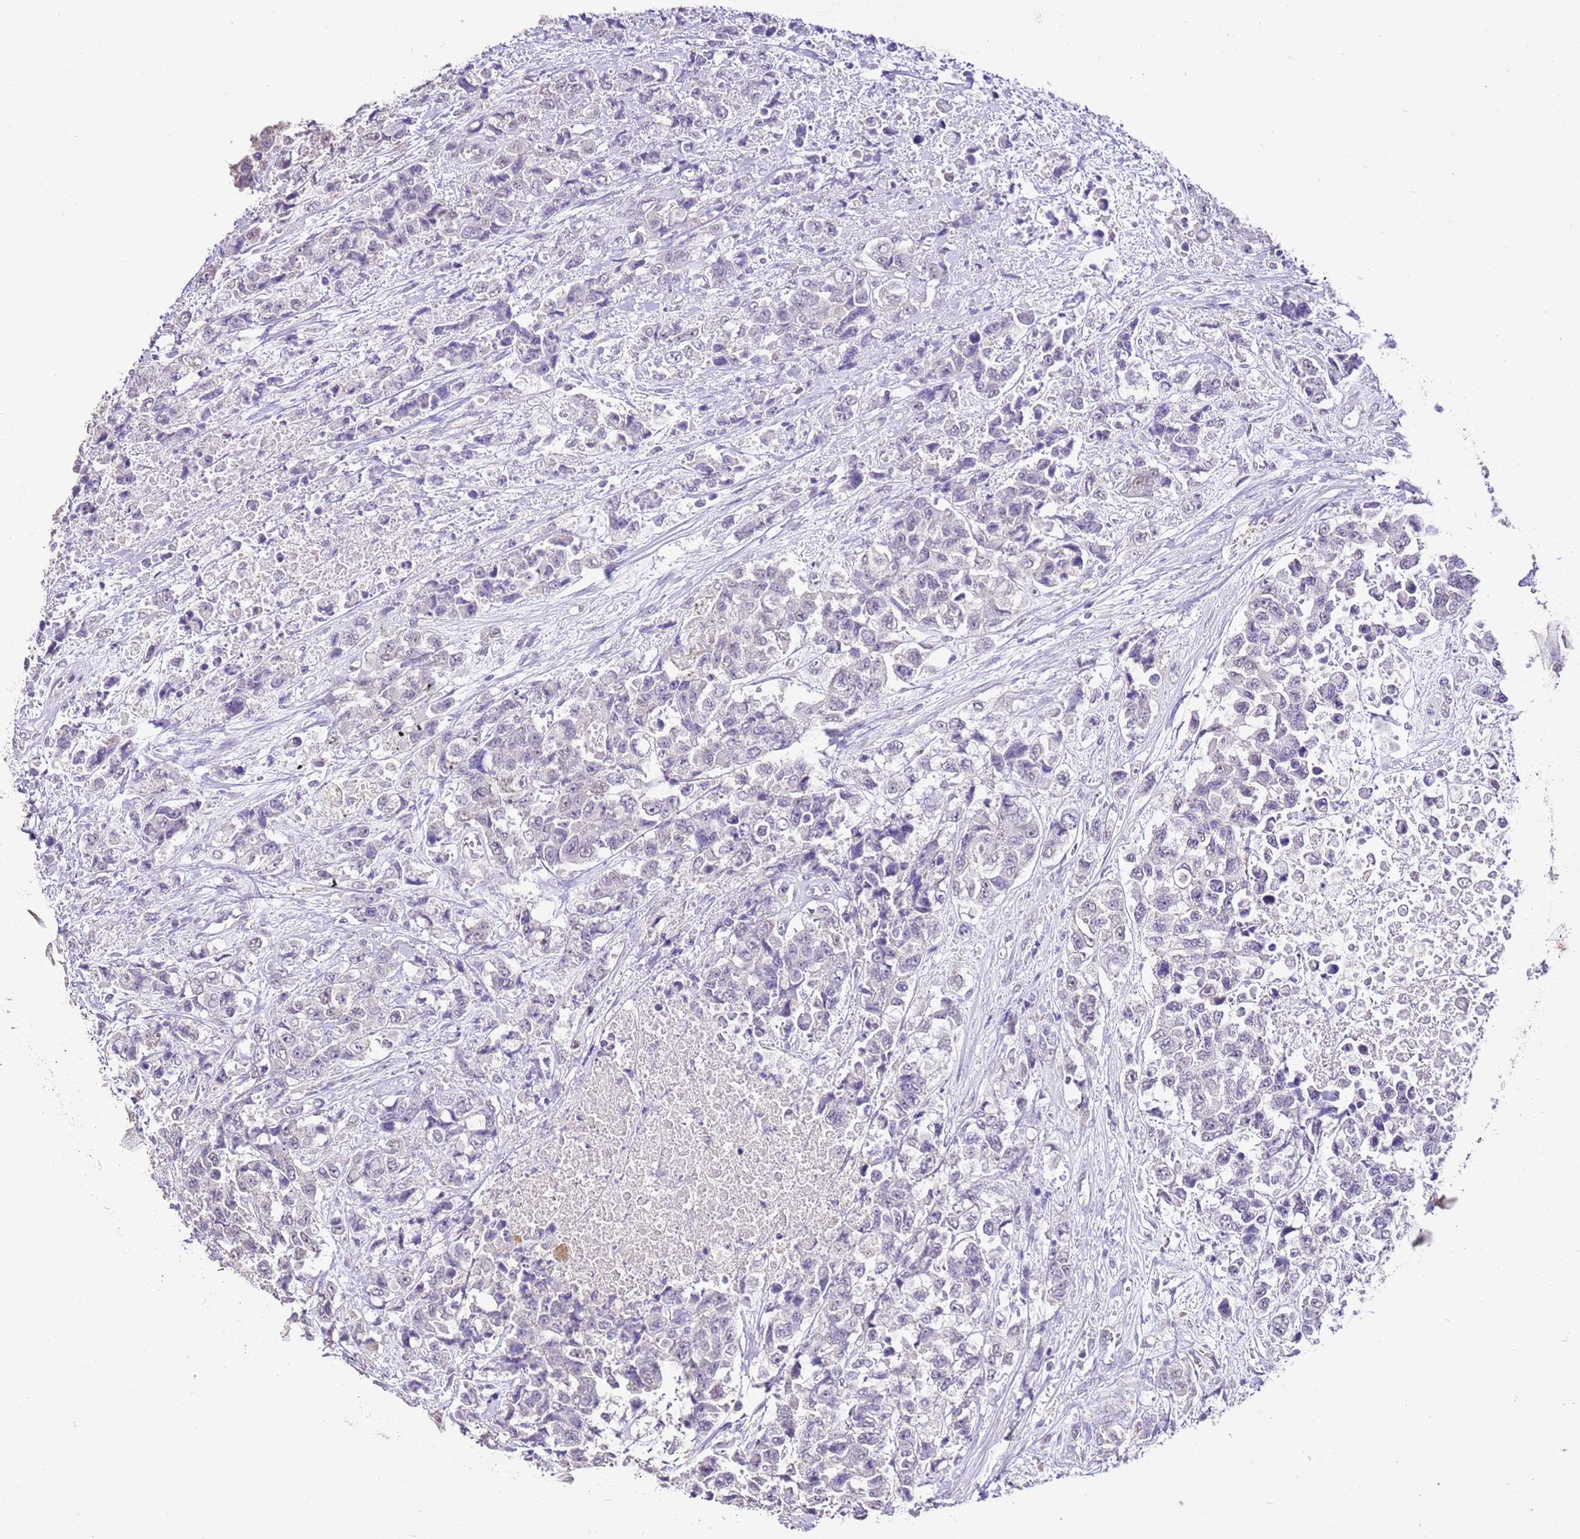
{"staining": {"intensity": "weak", "quantity": "25%-75%", "location": "nuclear"}, "tissue": "urothelial cancer", "cell_type": "Tumor cells", "image_type": "cancer", "snomed": [{"axis": "morphology", "description": "Urothelial carcinoma, High grade"}, {"axis": "topography", "description": "Urinary bladder"}], "caption": "Urothelial carcinoma (high-grade) tissue reveals weak nuclear expression in about 25%-75% of tumor cells (Brightfield microscopy of DAB IHC at high magnification).", "gene": "IZUMO4", "patient": {"sex": "female", "age": 78}}